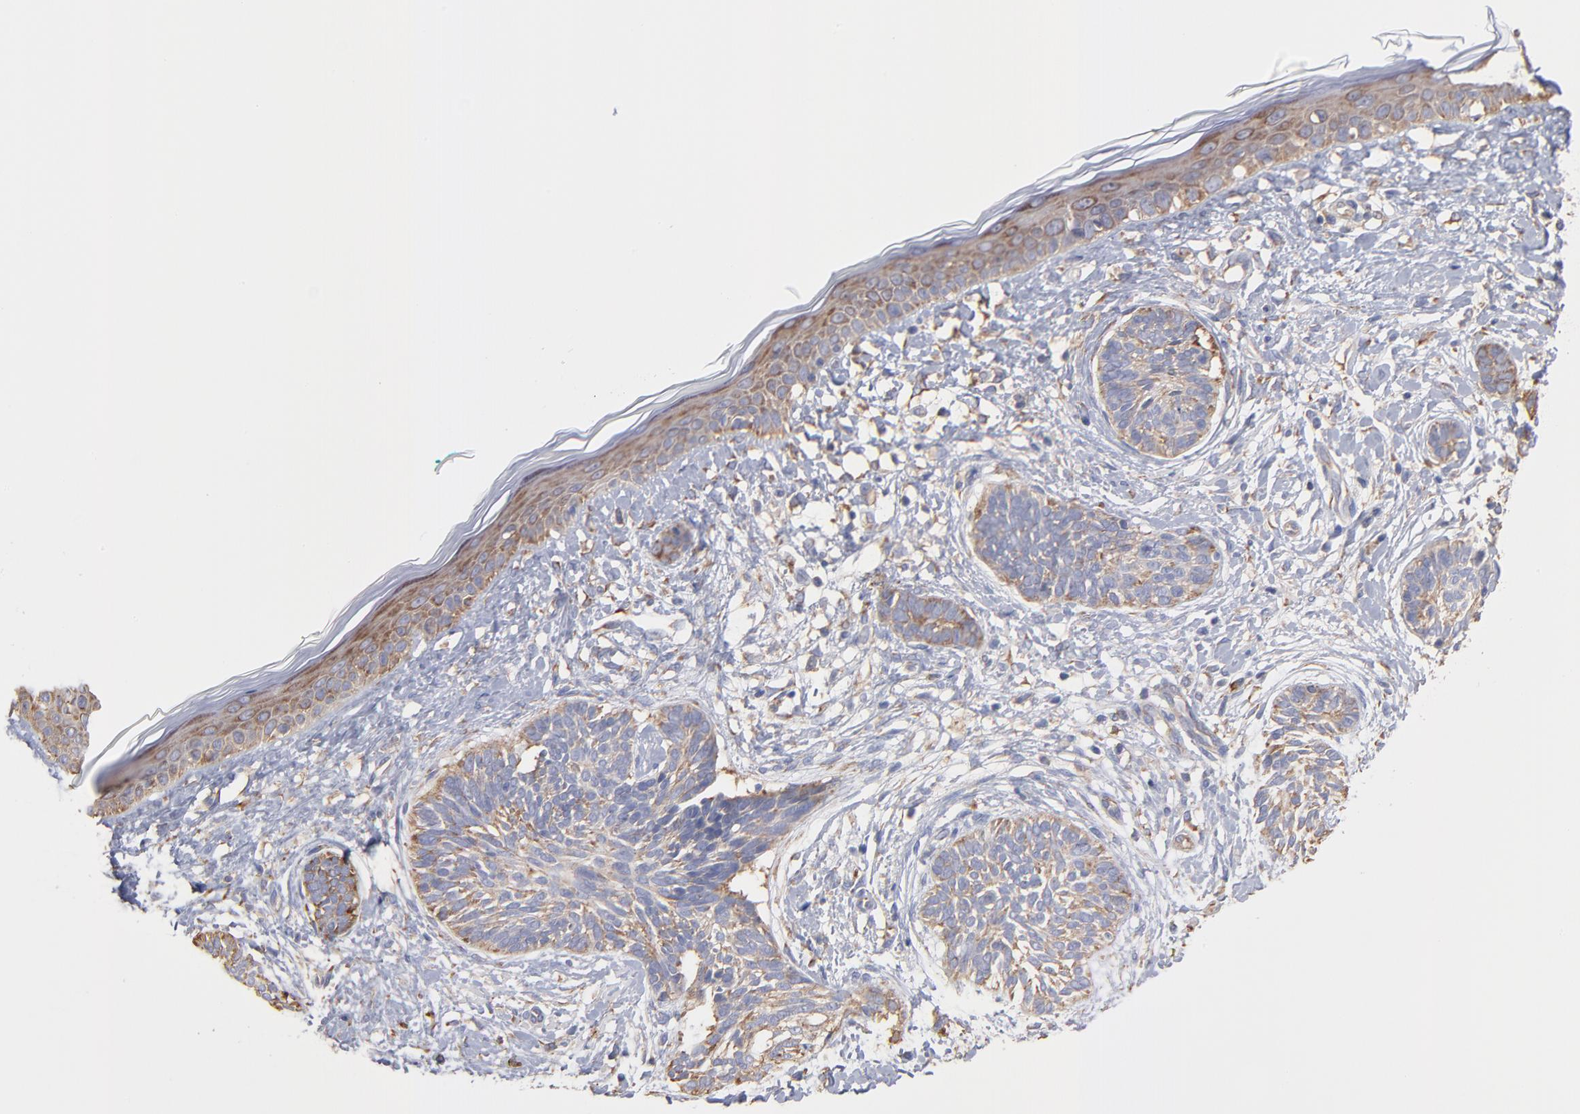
{"staining": {"intensity": "weak", "quantity": "<25%", "location": "cytoplasmic/membranous"}, "tissue": "skin cancer", "cell_type": "Tumor cells", "image_type": "cancer", "snomed": [{"axis": "morphology", "description": "Normal tissue, NOS"}, {"axis": "morphology", "description": "Basal cell carcinoma"}, {"axis": "topography", "description": "Skin"}], "caption": "Micrograph shows no significant protein expression in tumor cells of skin cancer (basal cell carcinoma).", "gene": "RPL9", "patient": {"sex": "male", "age": 63}}